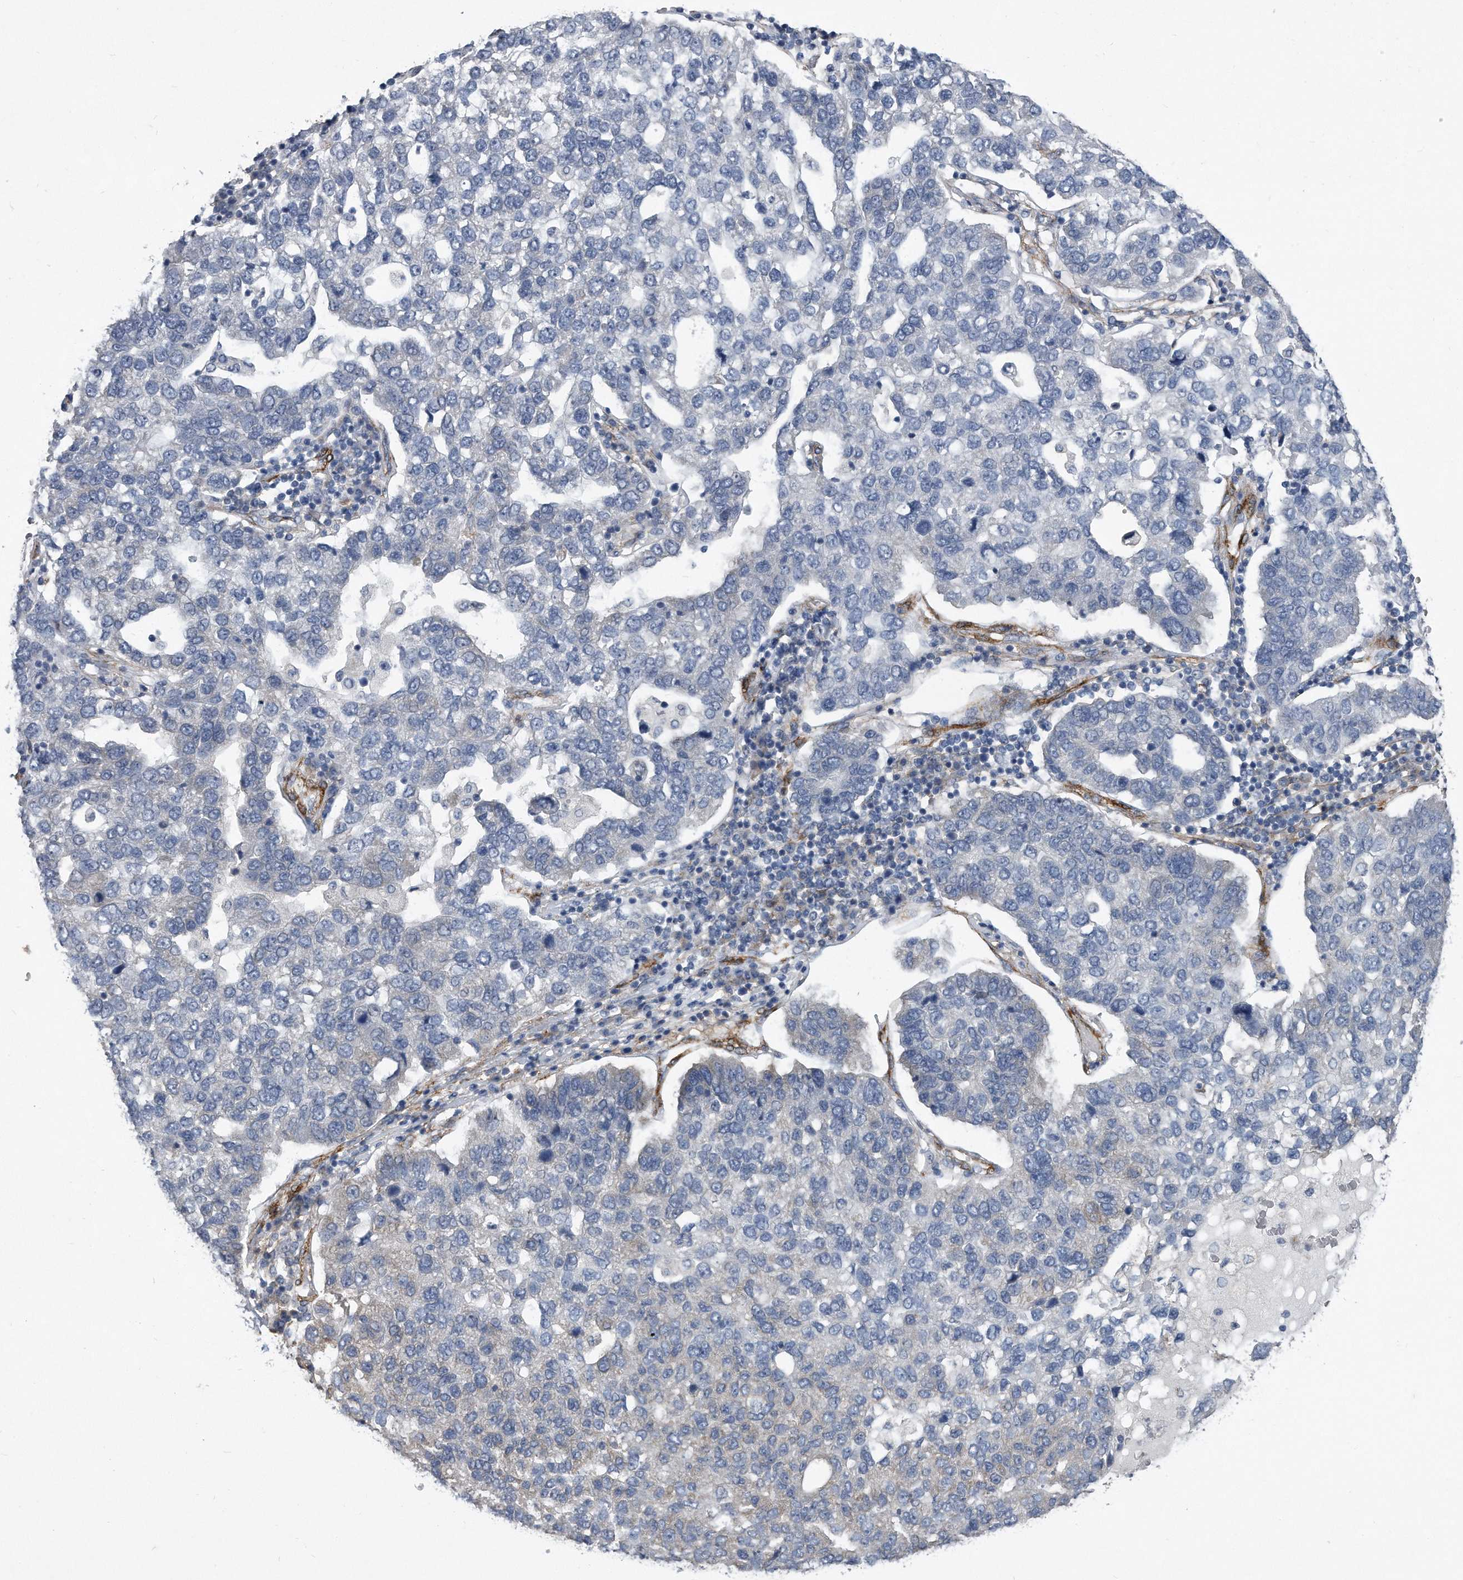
{"staining": {"intensity": "negative", "quantity": "none", "location": "none"}, "tissue": "pancreatic cancer", "cell_type": "Tumor cells", "image_type": "cancer", "snomed": [{"axis": "morphology", "description": "Adenocarcinoma, NOS"}, {"axis": "topography", "description": "Pancreas"}], "caption": "Immunohistochemistry (IHC) histopathology image of pancreatic cancer (adenocarcinoma) stained for a protein (brown), which shows no staining in tumor cells. Nuclei are stained in blue.", "gene": "EIF2B4", "patient": {"sex": "female", "age": 61}}